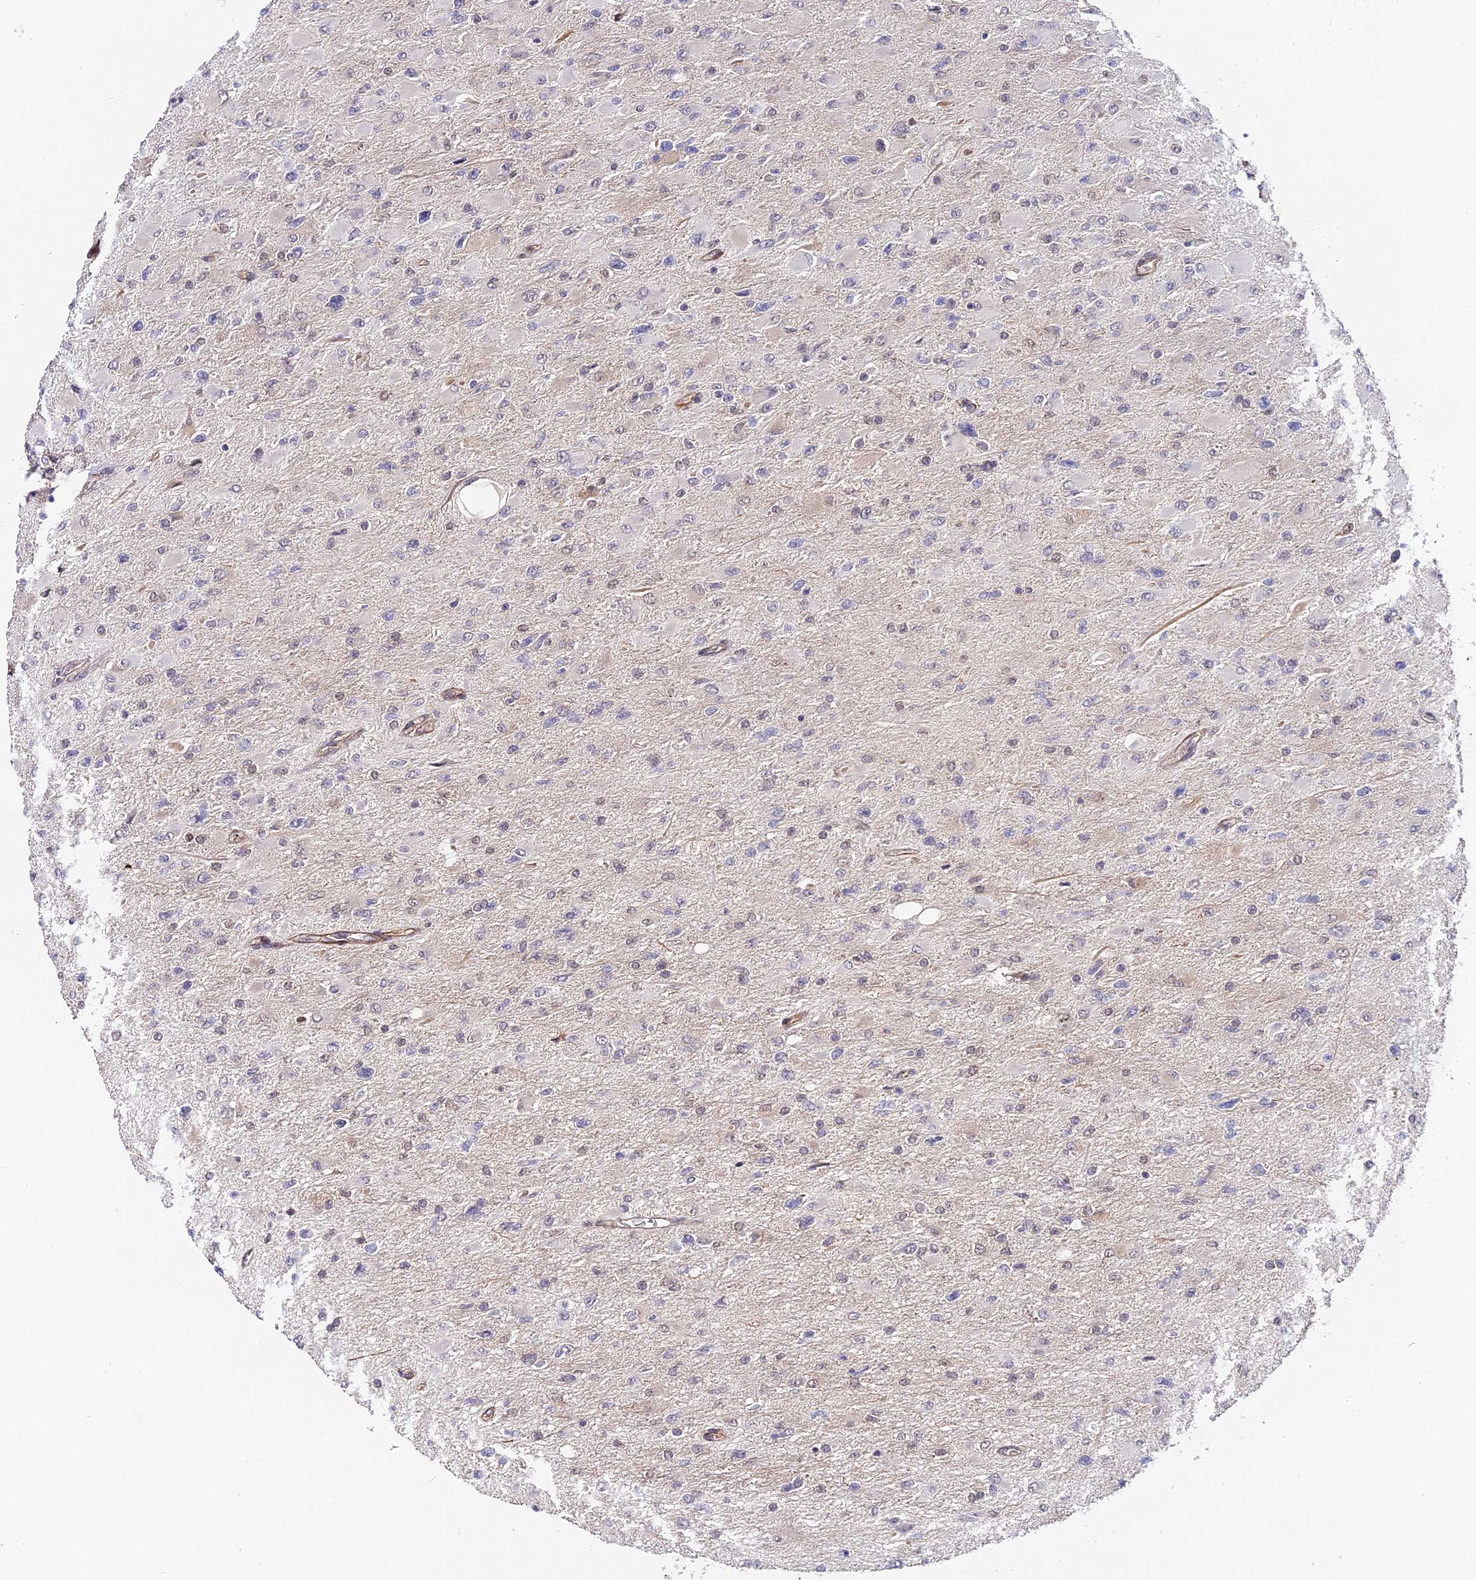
{"staining": {"intensity": "negative", "quantity": "none", "location": "none"}, "tissue": "glioma", "cell_type": "Tumor cells", "image_type": "cancer", "snomed": [{"axis": "morphology", "description": "Glioma, malignant, High grade"}, {"axis": "topography", "description": "Cerebral cortex"}], "caption": "Image shows no significant protein positivity in tumor cells of malignant glioma (high-grade).", "gene": "IMPACT", "patient": {"sex": "female", "age": 36}}